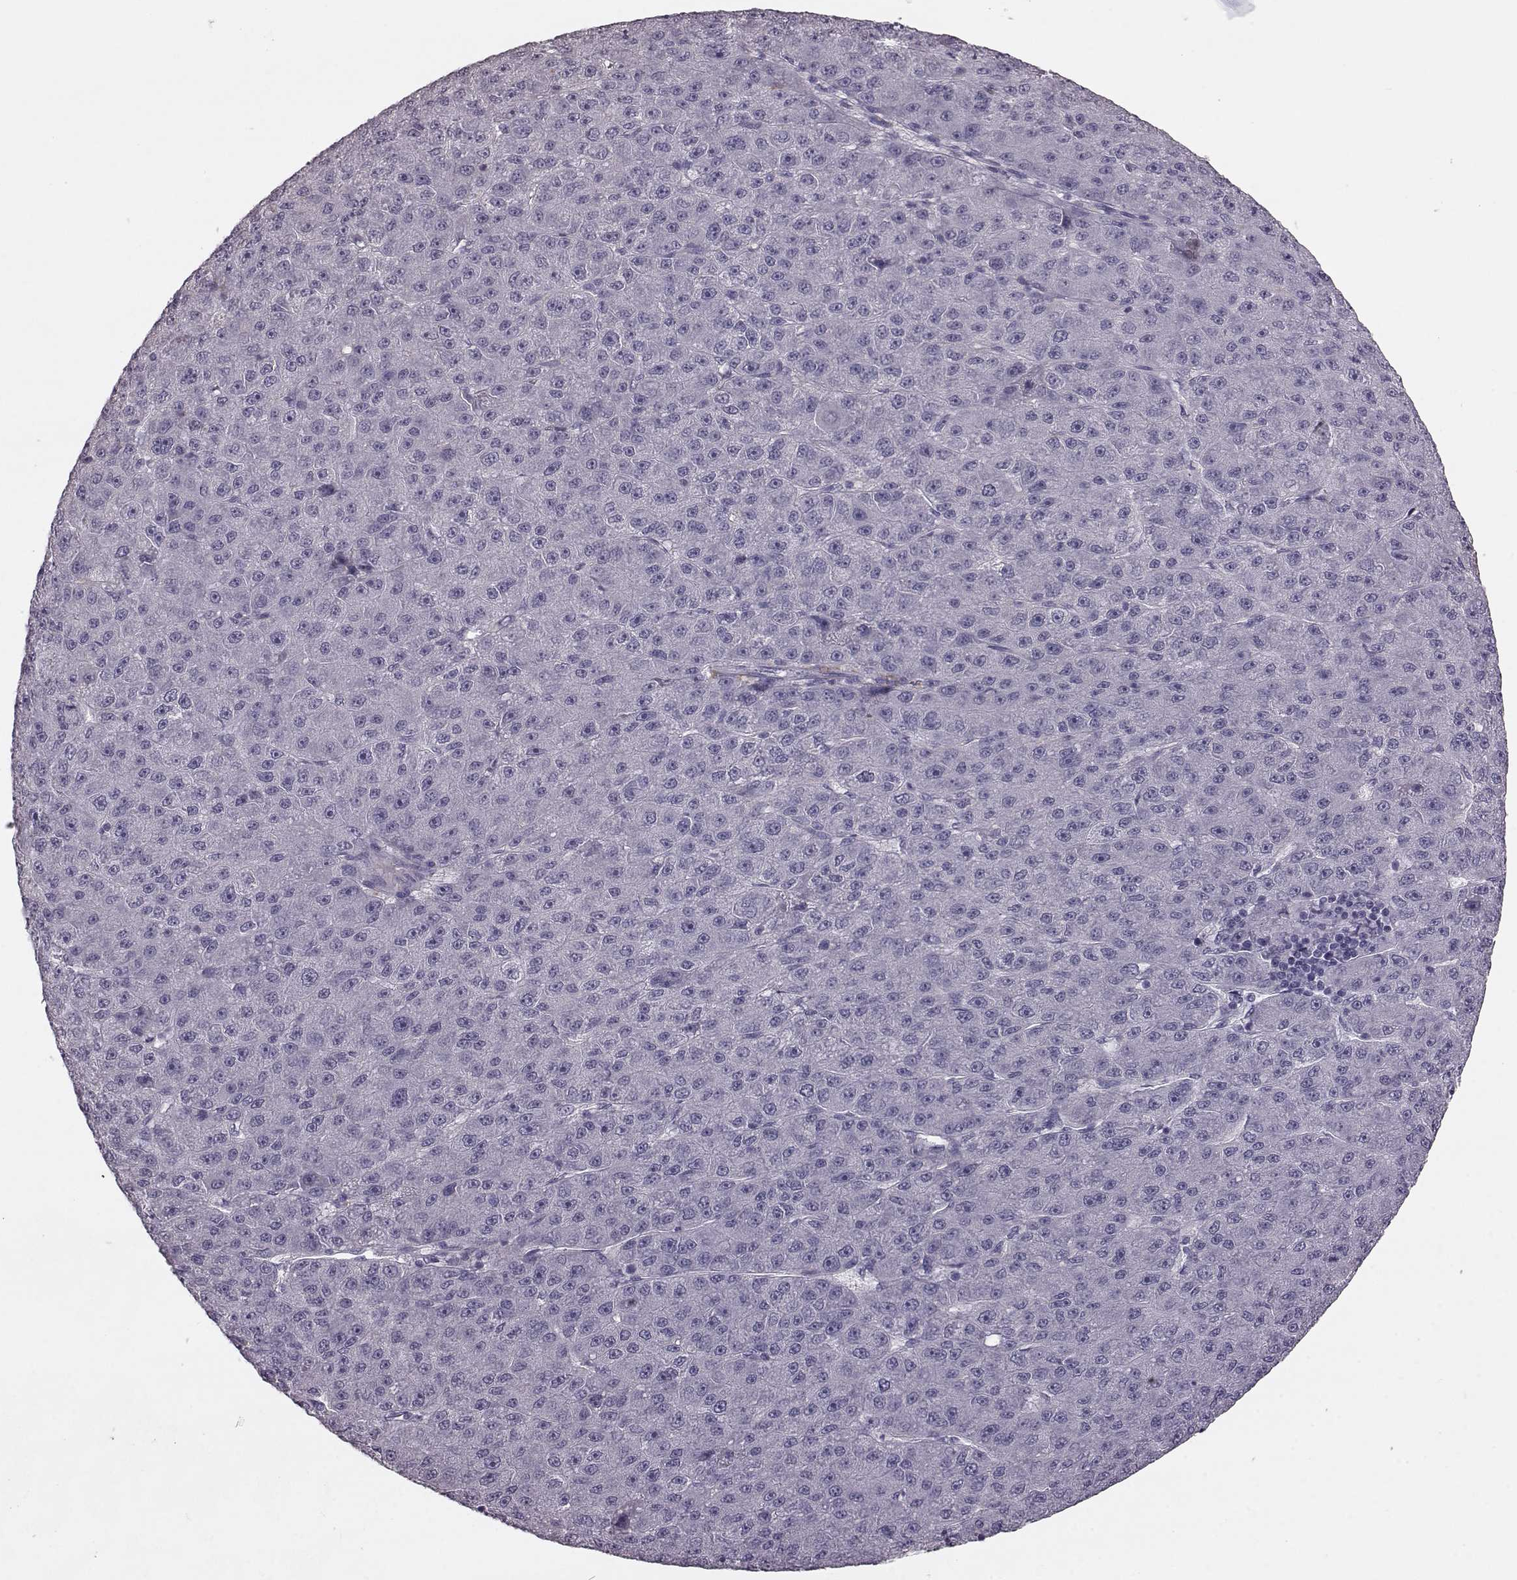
{"staining": {"intensity": "negative", "quantity": "none", "location": "none"}, "tissue": "liver cancer", "cell_type": "Tumor cells", "image_type": "cancer", "snomed": [{"axis": "morphology", "description": "Carcinoma, Hepatocellular, NOS"}, {"axis": "topography", "description": "Liver"}], "caption": "Immunohistochemistry (IHC) of liver cancer (hepatocellular carcinoma) exhibits no positivity in tumor cells. (DAB (3,3'-diaminobenzidine) IHC with hematoxylin counter stain).", "gene": "CRYBA2", "patient": {"sex": "male", "age": 67}}